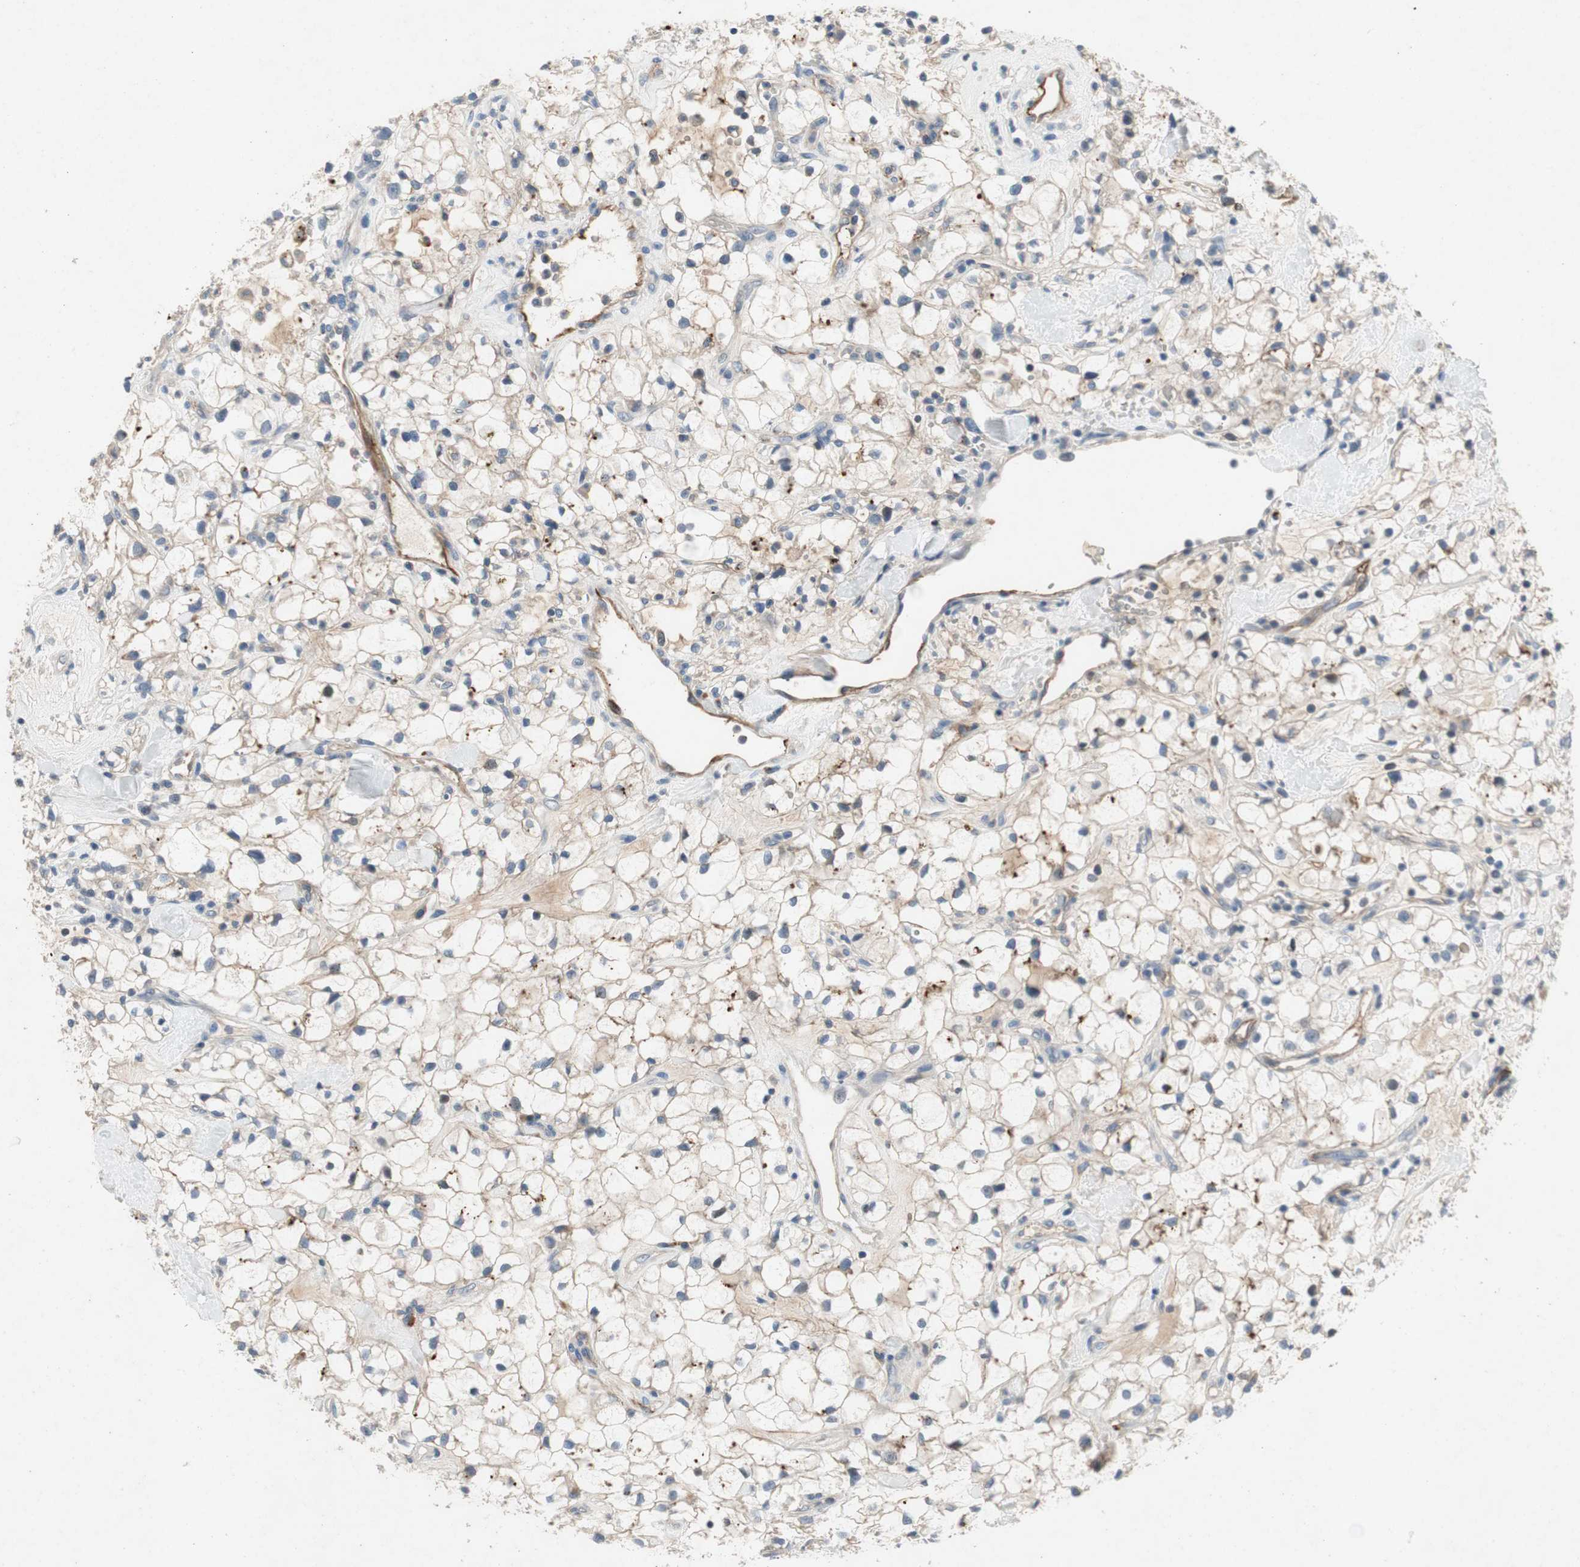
{"staining": {"intensity": "negative", "quantity": "none", "location": "none"}, "tissue": "renal cancer", "cell_type": "Tumor cells", "image_type": "cancer", "snomed": [{"axis": "morphology", "description": "Adenocarcinoma, NOS"}, {"axis": "topography", "description": "Kidney"}], "caption": "This is an immunohistochemistry micrograph of human renal cancer. There is no staining in tumor cells.", "gene": "ALPL", "patient": {"sex": "female", "age": 60}}